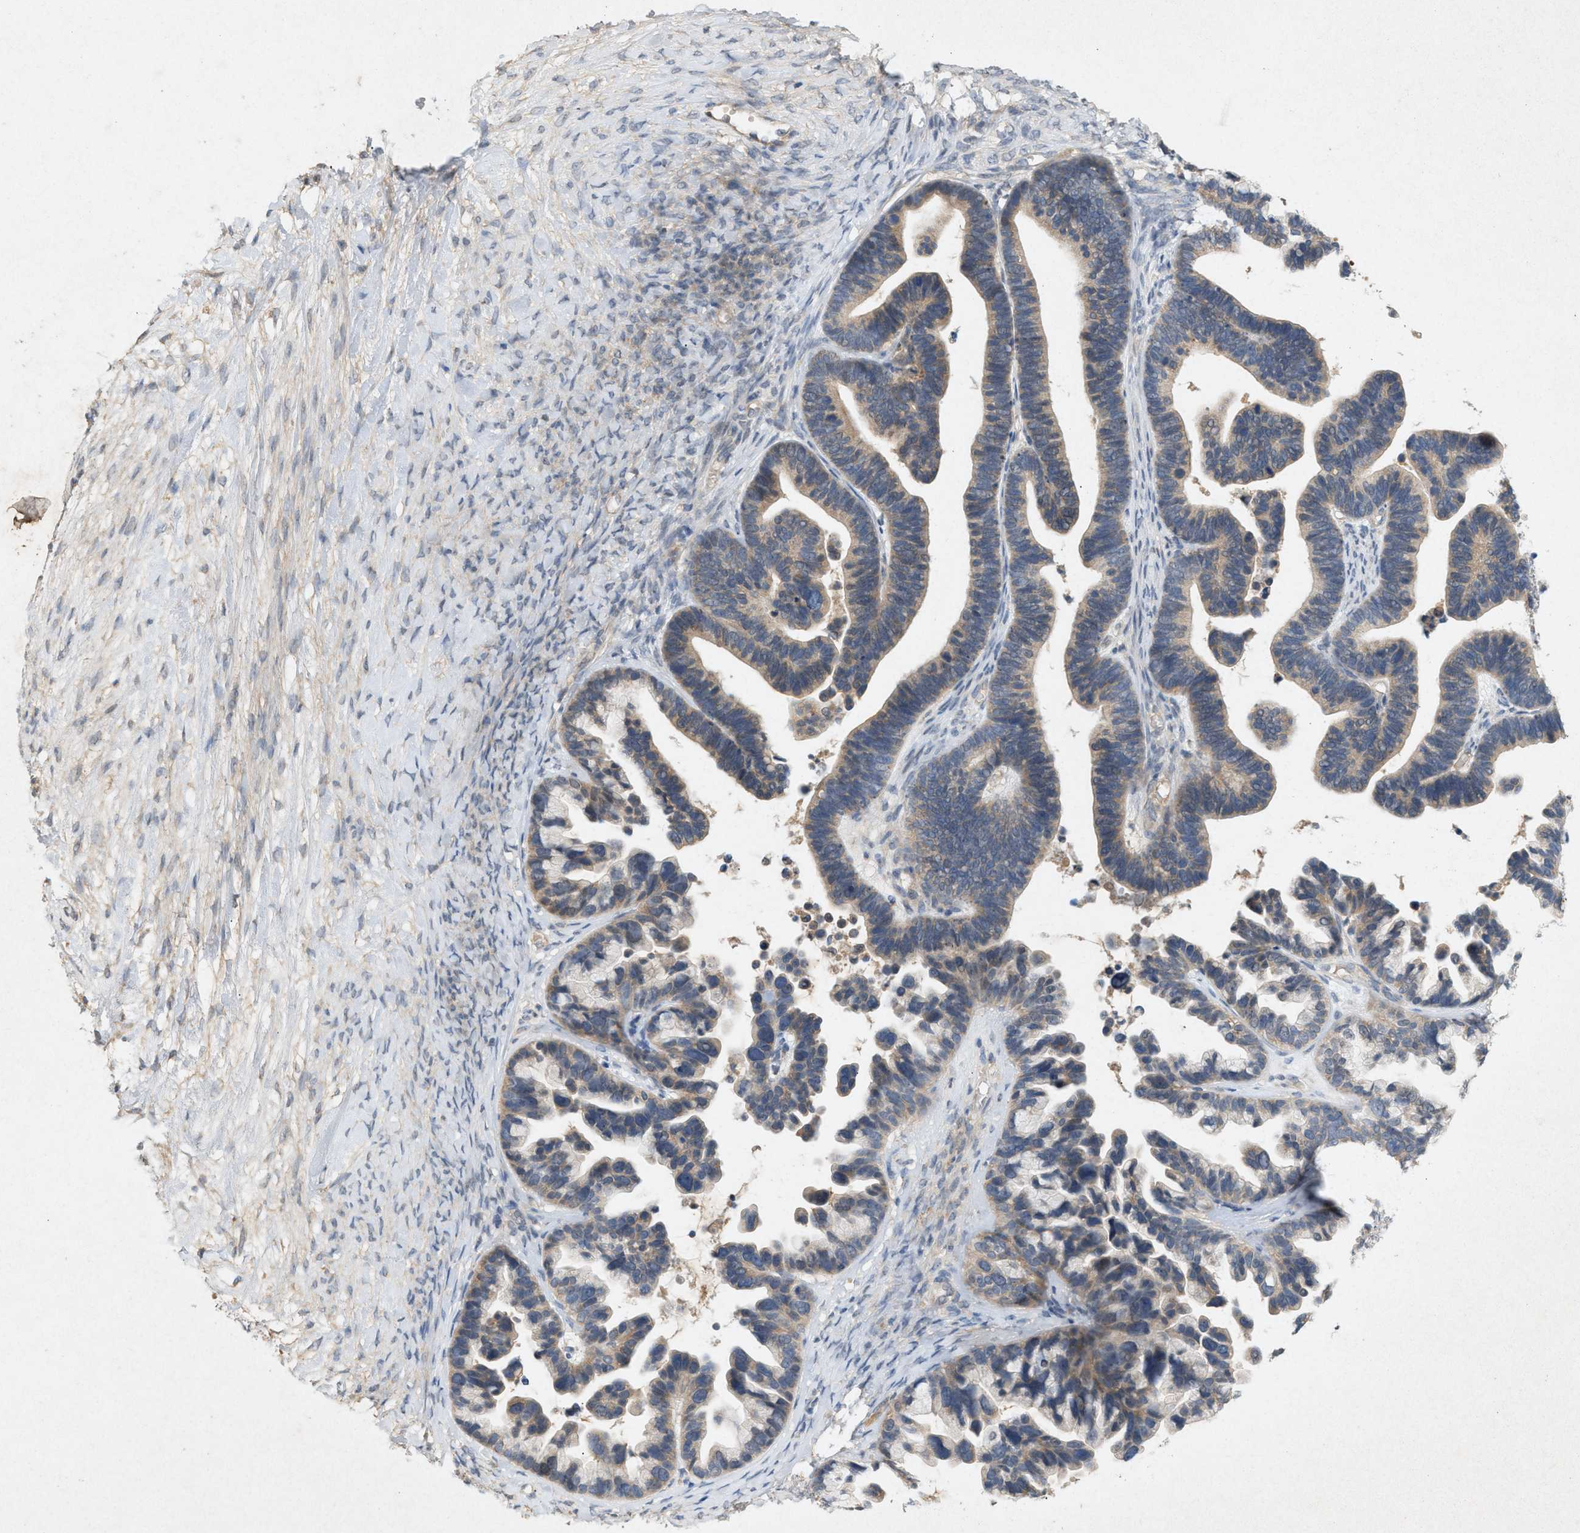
{"staining": {"intensity": "weak", "quantity": ">75%", "location": "cytoplasmic/membranous"}, "tissue": "ovarian cancer", "cell_type": "Tumor cells", "image_type": "cancer", "snomed": [{"axis": "morphology", "description": "Cystadenocarcinoma, serous, NOS"}, {"axis": "topography", "description": "Ovary"}], "caption": "Protein staining by immunohistochemistry (IHC) reveals weak cytoplasmic/membranous positivity in about >75% of tumor cells in ovarian serous cystadenocarcinoma.", "gene": "DCAF7", "patient": {"sex": "female", "age": 56}}